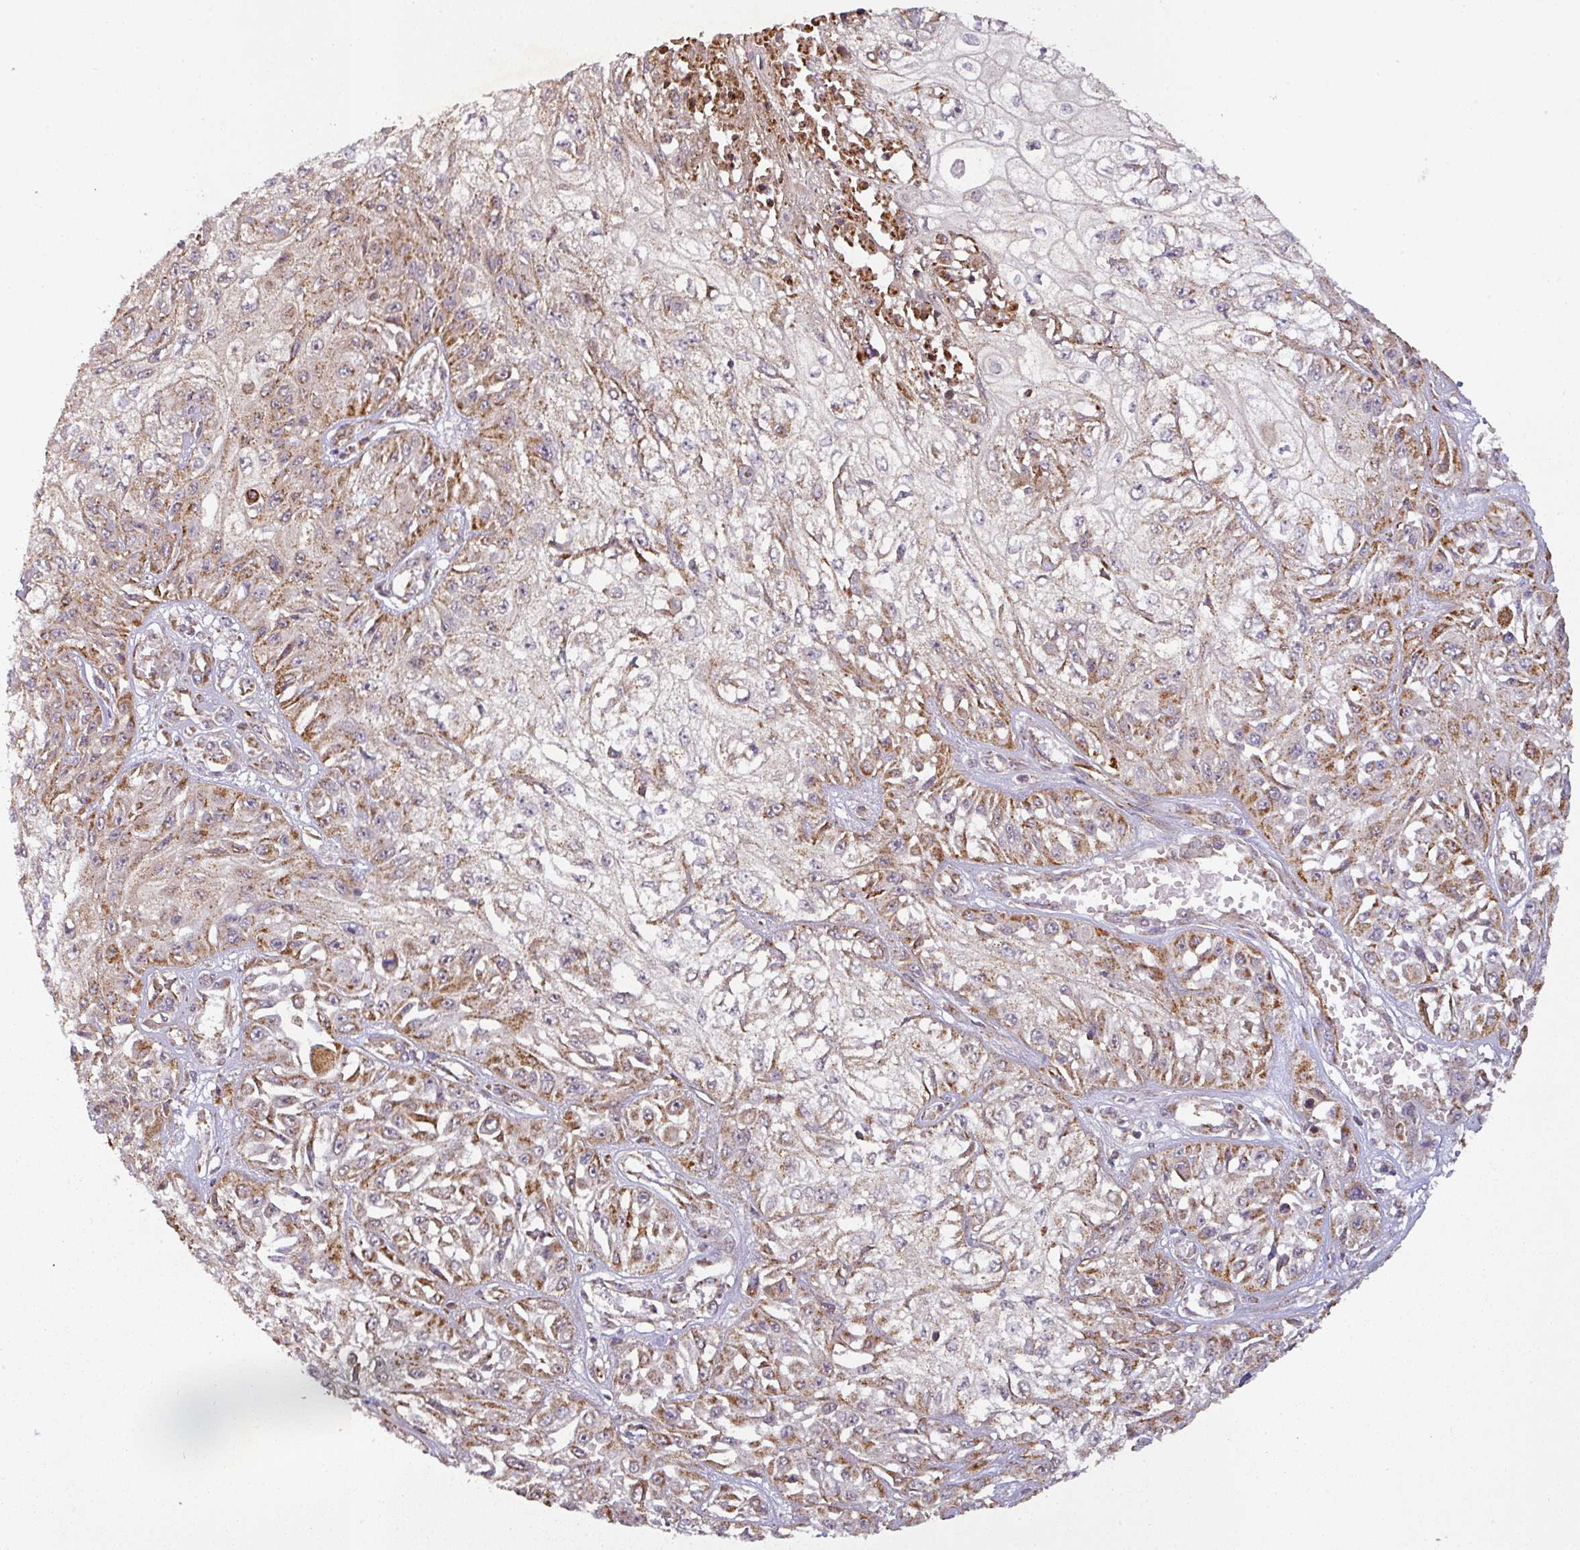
{"staining": {"intensity": "moderate", "quantity": ">75%", "location": "cytoplasmic/membranous"}, "tissue": "skin cancer", "cell_type": "Tumor cells", "image_type": "cancer", "snomed": [{"axis": "morphology", "description": "Squamous cell carcinoma, NOS"}, {"axis": "morphology", "description": "Squamous cell carcinoma, metastatic, NOS"}, {"axis": "topography", "description": "Skin"}, {"axis": "topography", "description": "Lymph node"}], "caption": "IHC micrograph of neoplastic tissue: skin squamous cell carcinoma stained using immunohistochemistry shows medium levels of moderate protein expression localized specifically in the cytoplasmic/membranous of tumor cells, appearing as a cytoplasmic/membranous brown color.", "gene": "GPD2", "patient": {"sex": "male", "age": 75}}